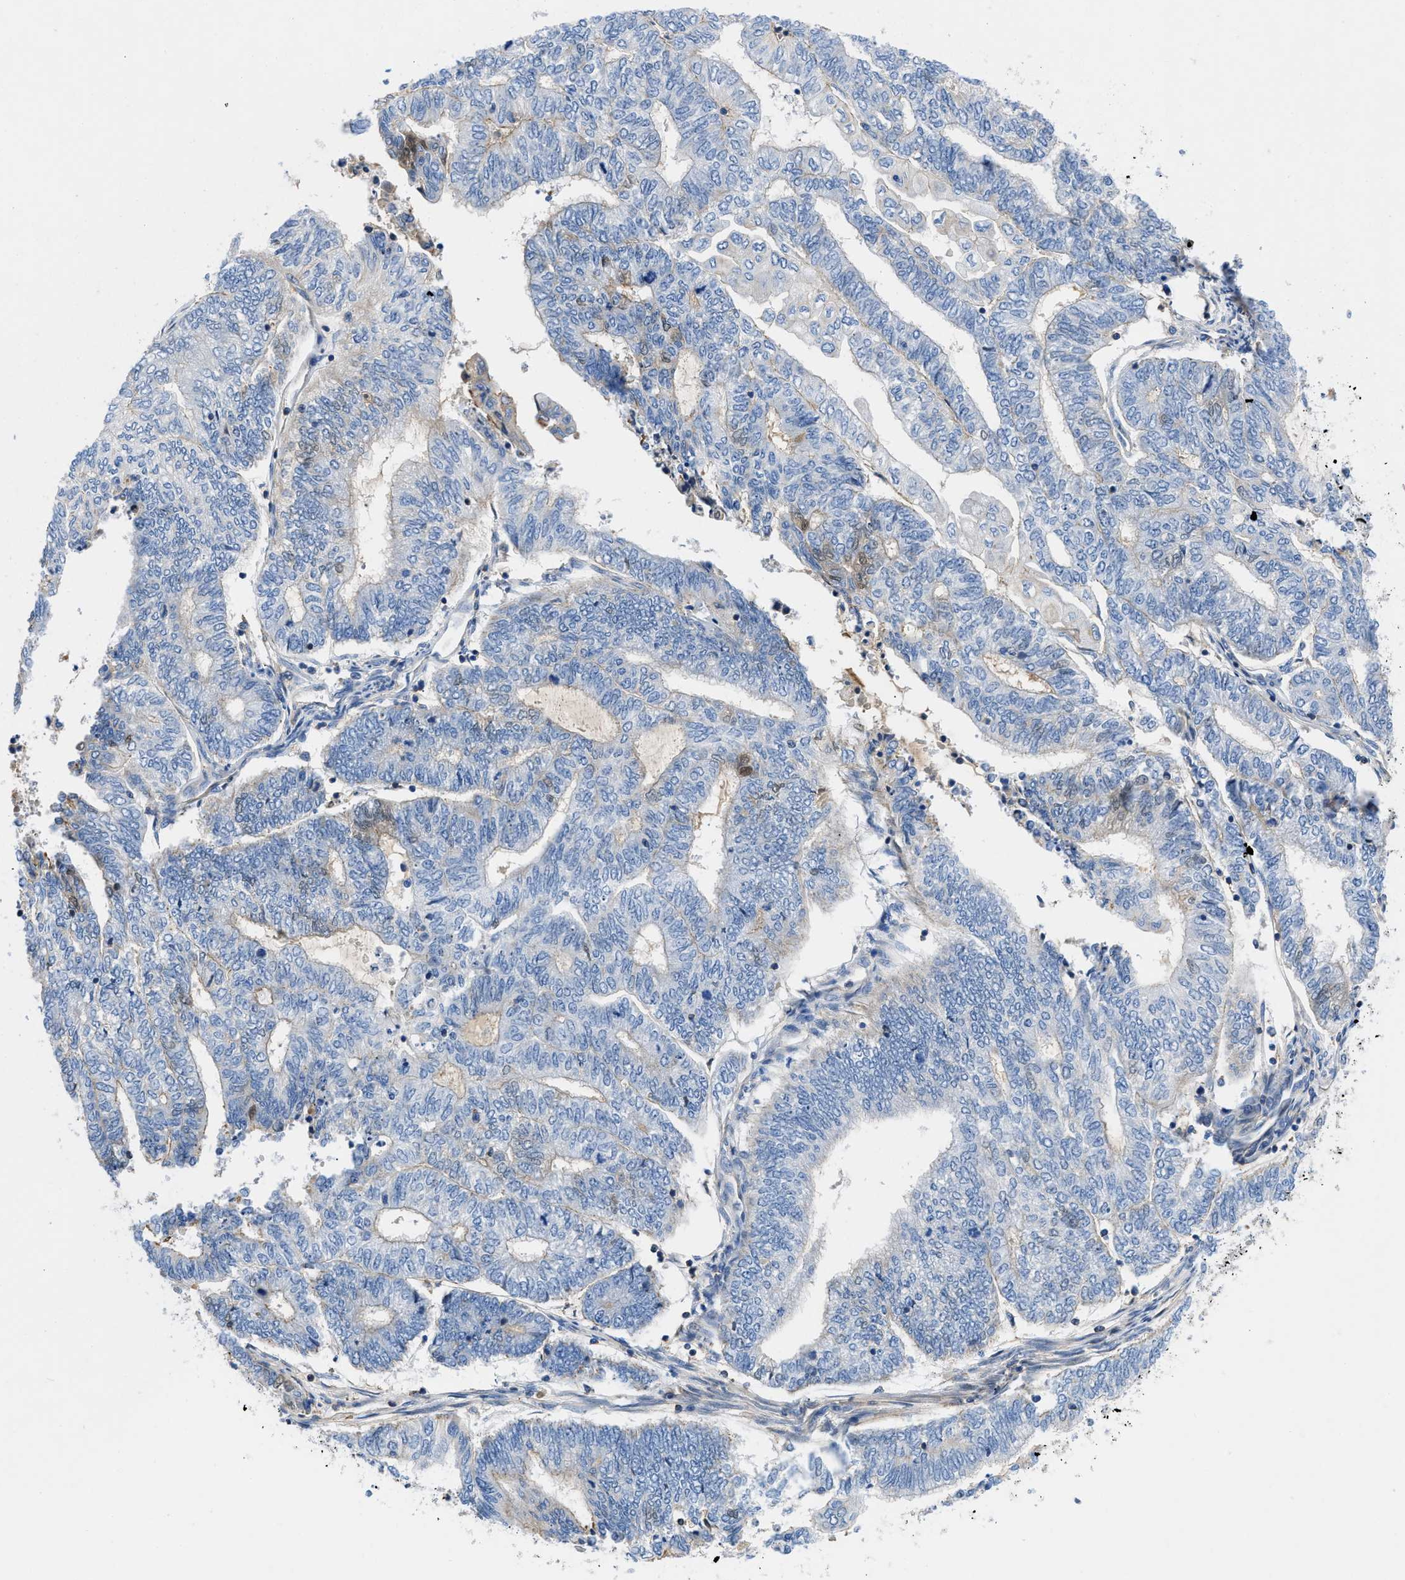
{"staining": {"intensity": "negative", "quantity": "none", "location": "none"}, "tissue": "endometrial cancer", "cell_type": "Tumor cells", "image_type": "cancer", "snomed": [{"axis": "morphology", "description": "Adenocarcinoma, NOS"}, {"axis": "topography", "description": "Uterus"}, {"axis": "topography", "description": "Endometrium"}], "caption": "Adenocarcinoma (endometrial) was stained to show a protein in brown. There is no significant expression in tumor cells.", "gene": "ATP6V0D1", "patient": {"sex": "female", "age": 70}}